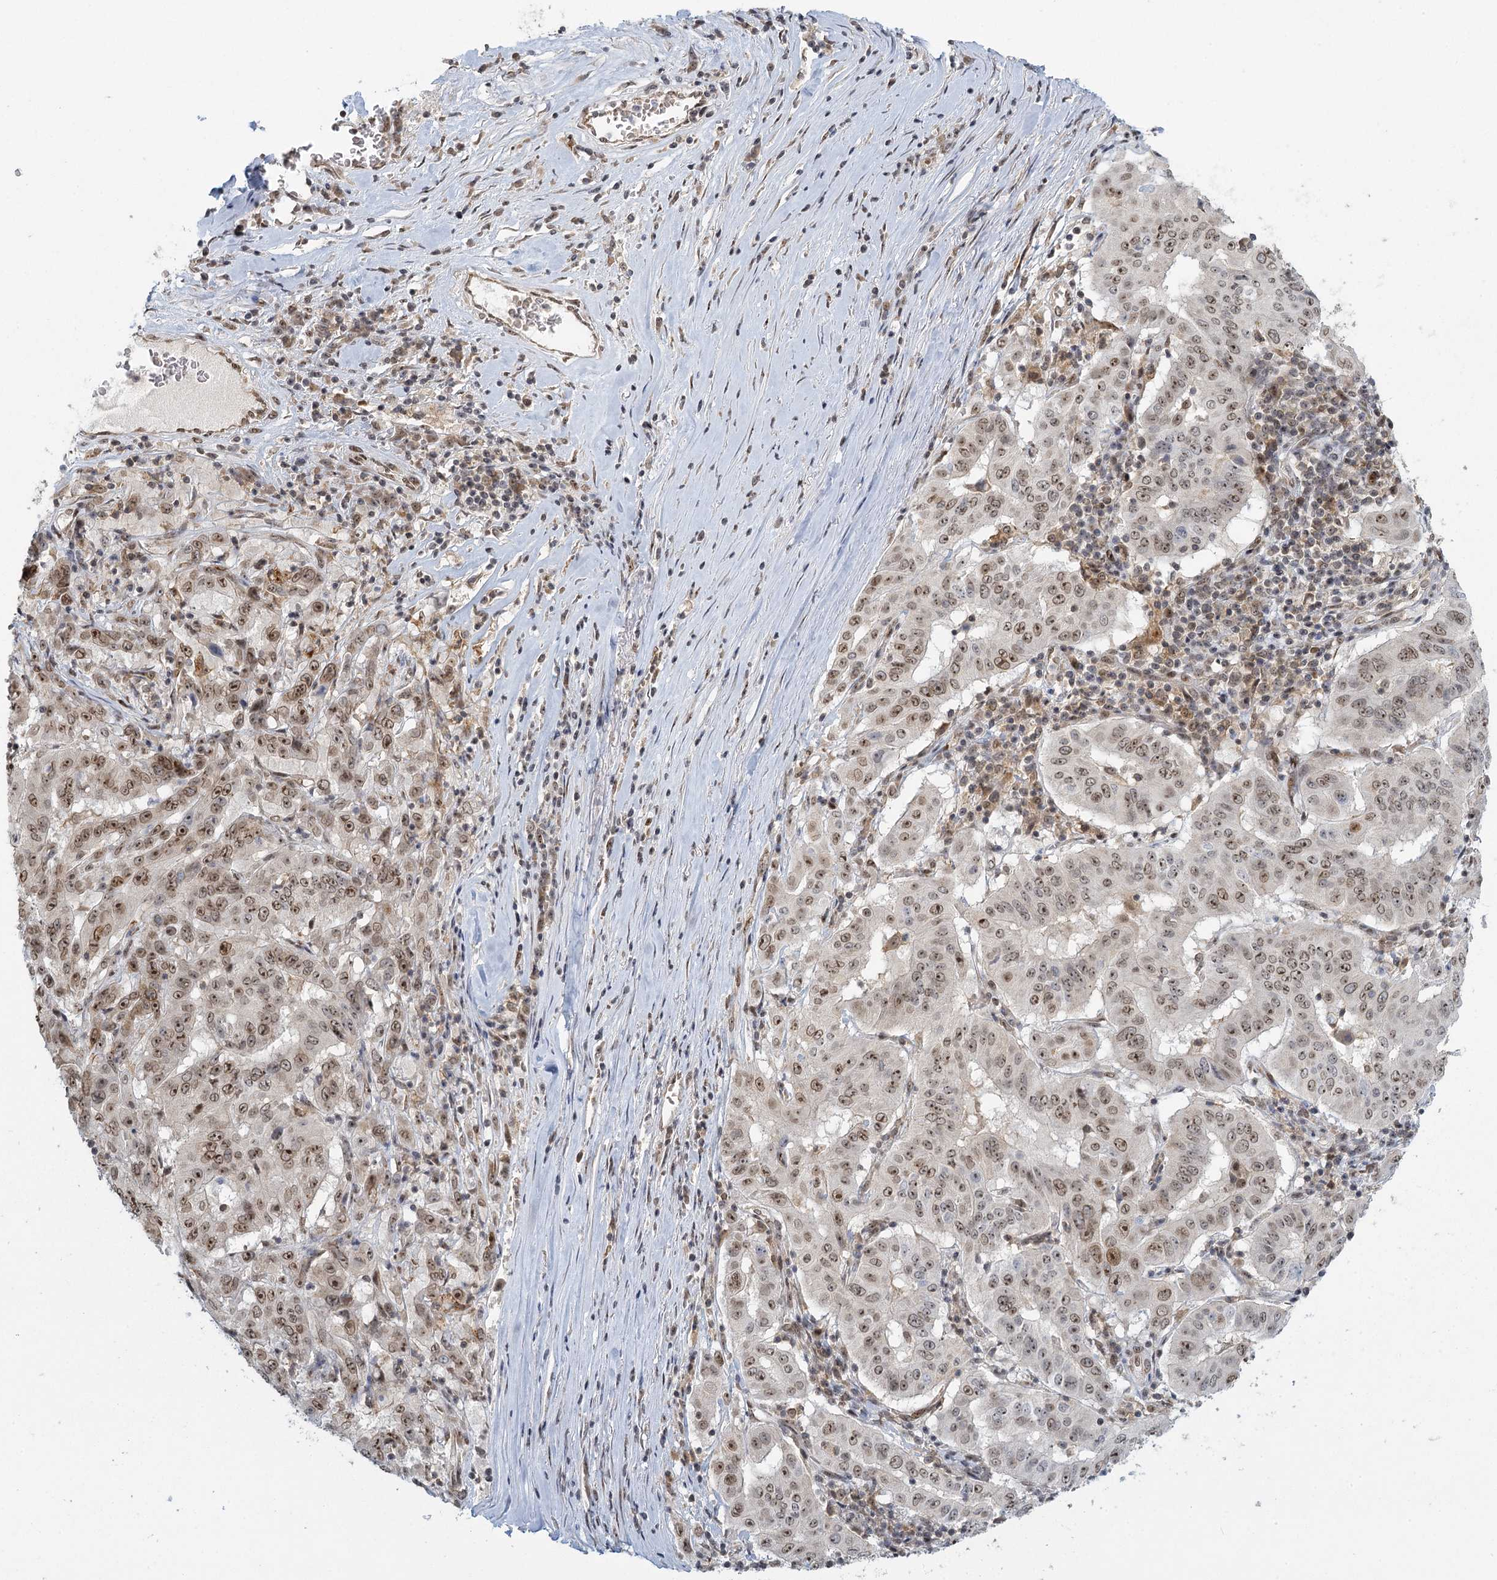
{"staining": {"intensity": "weak", "quantity": ">75%", "location": "nuclear"}, "tissue": "pancreatic cancer", "cell_type": "Tumor cells", "image_type": "cancer", "snomed": [{"axis": "morphology", "description": "Adenocarcinoma, NOS"}, {"axis": "topography", "description": "Pancreas"}], "caption": "Immunohistochemistry micrograph of neoplastic tissue: pancreatic adenocarcinoma stained using IHC demonstrates low levels of weak protein expression localized specifically in the nuclear of tumor cells, appearing as a nuclear brown color.", "gene": "TREX1", "patient": {"sex": "male", "age": 63}}